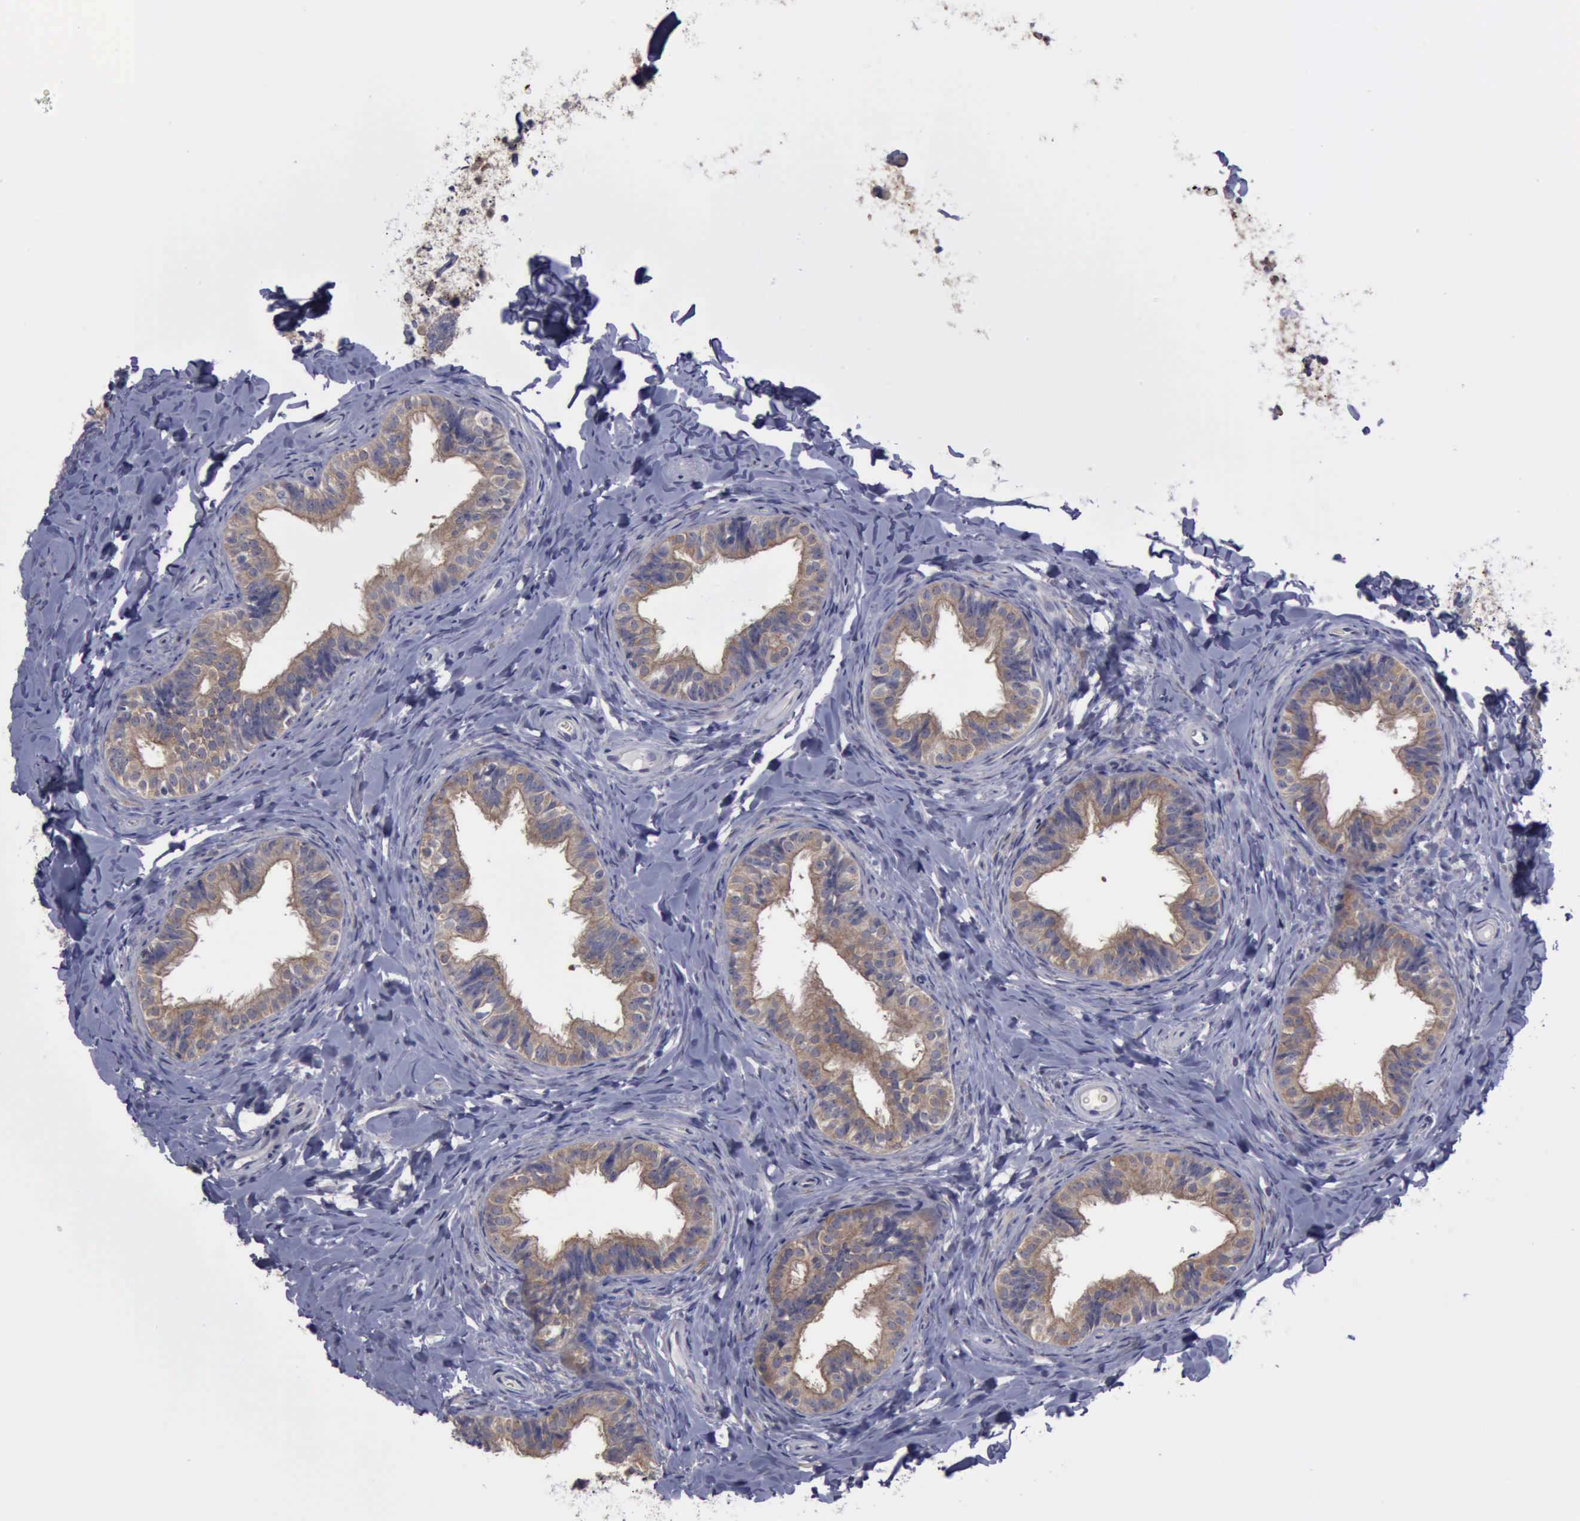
{"staining": {"intensity": "weak", "quantity": ">75%", "location": "cytoplasmic/membranous"}, "tissue": "epididymis", "cell_type": "Glandular cells", "image_type": "normal", "snomed": [{"axis": "morphology", "description": "Normal tissue, NOS"}, {"axis": "topography", "description": "Epididymis"}], "caption": "Glandular cells exhibit low levels of weak cytoplasmic/membranous expression in approximately >75% of cells in benign human epididymis. The protein is stained brown, and the nuclei are stained in blue (DAB (3,3'-diaminobenzidine) IHC with brightfield microscopy, high magnification).", "gene": "PHKA1", "patient": {"sex": "male", "age": 26}}